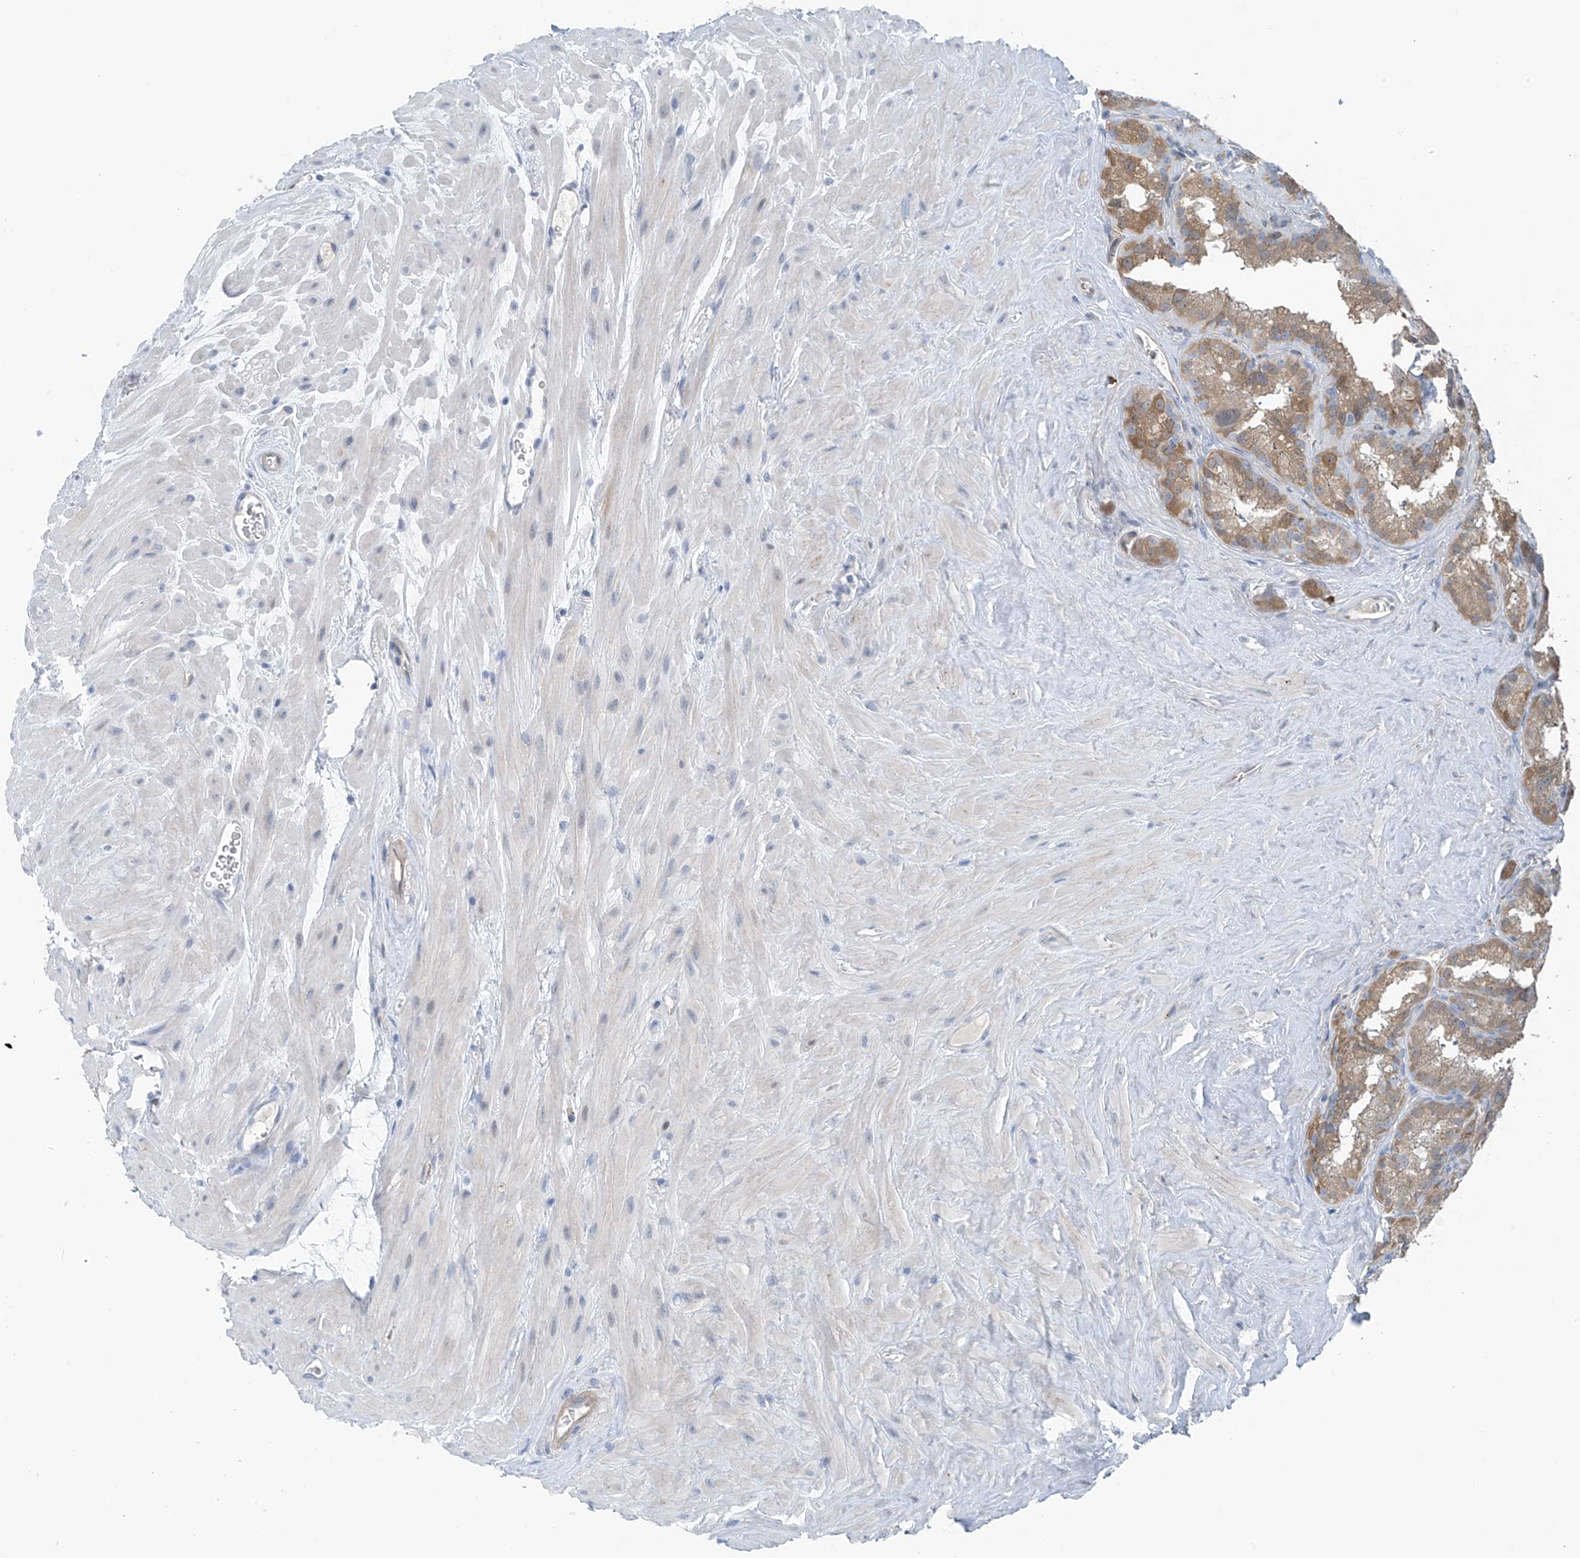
{"staining": {"intensity": "moderate", "quantity": ">75%", "location": "cytoplasmic/membranous"}, "tissue": "seminal vesicle", "cell_type": "Glandular cells", "image_type": "normal", "snomed": [{"axis": "morphology", "description": "Normal tissue, NOS"}, {"axis": "topography", "description": "Prostate"}, {"axis": "topography", "description": "Seminal veicle"}], "caption": "A high-resolution histopathology image shows IHC staining of unremarkable seminal vesicle, which reveals moderate cytoplasmic/membranous staining in about >75% of glandular cells.", "gene": "ZNF793", "patient": {"sex": "male", "age": 59}}